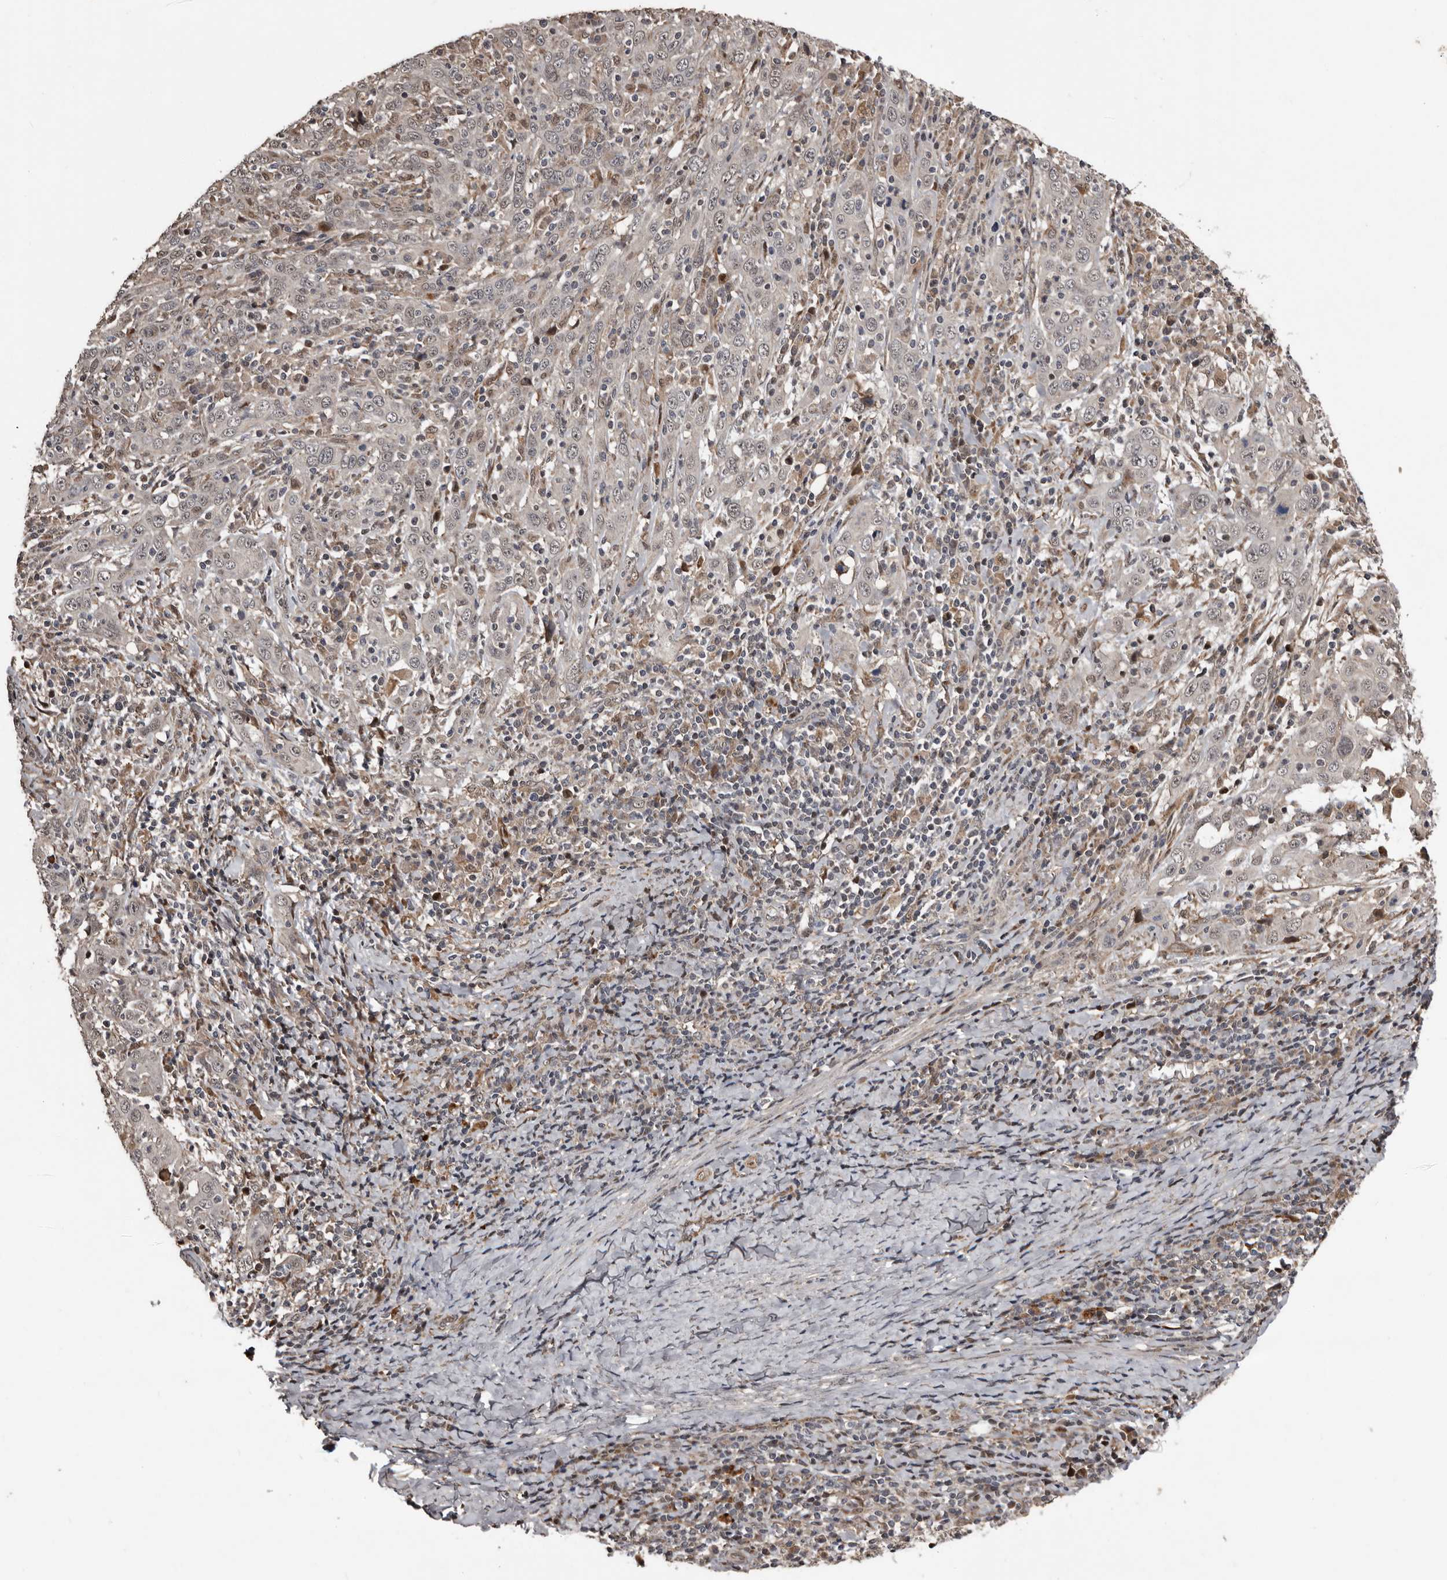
{"staining": {"intensity": "negative", "quantity": "none", "location": "none"}, "tissue": "cervical cancer", "cell_type": "Tumor cells", "image_type": "cancer", "snomed": [{"axis": "morphology", "description": "Squamous cell carcinoma, NOS"}, {"axis": "topography", "description": "Cervix"}], "caption": "High magnification brightfield microscopy of cervical cancer stained with DAB (3,3'-diaminobenzidine) (brown) and counterstained with hematoxylin (blue): tumor cells show no significant staining. The staining is performed using DAB brown chromogen with nuclei counter-stained in using hematoxylin.", "gene": "SERTAD4", "patient": {"sex": "female", "age": 46}}